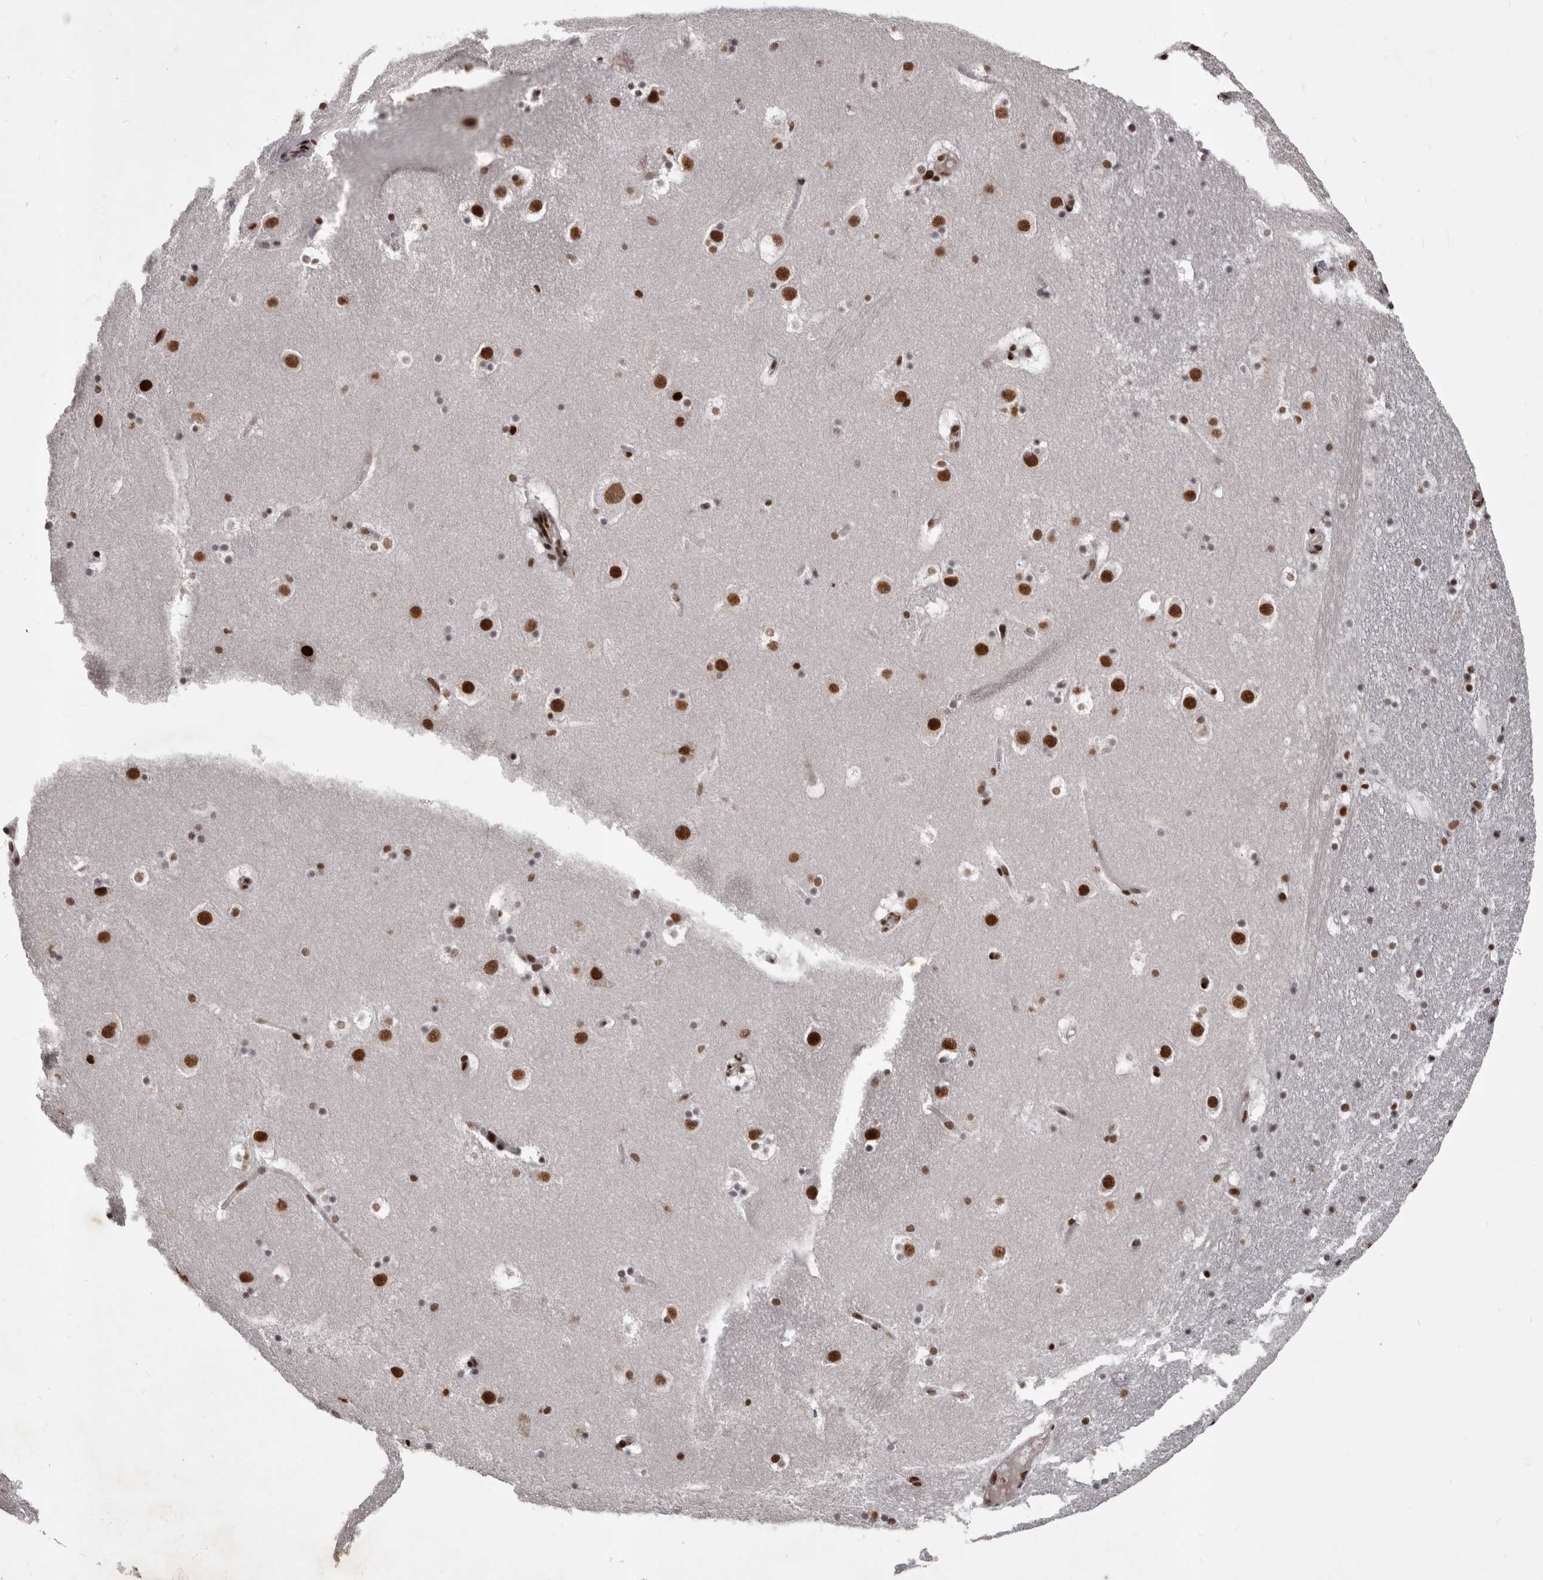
{"staining": {"intensity": "strong", "quantity": "25%-75%", "location": "nuclear"}, "tissue": "caudate", "cell_type": "Glial cells", "image_type": "normal", "snomed": [{"axis": "morphology", "description": "Normal tissue, NOS"}, {"axis": "topography", "description": "Lateral ventricle wall"}], "caption": "A high-resolution histopathology image shows immunohistochemistry (IHC) staining of normal caudate, which displays strong nuclear positivity in approximately 25%-75% of glial cells.", "gene": "NUMA1", "patient": {"sex": "male", "age": 45}}